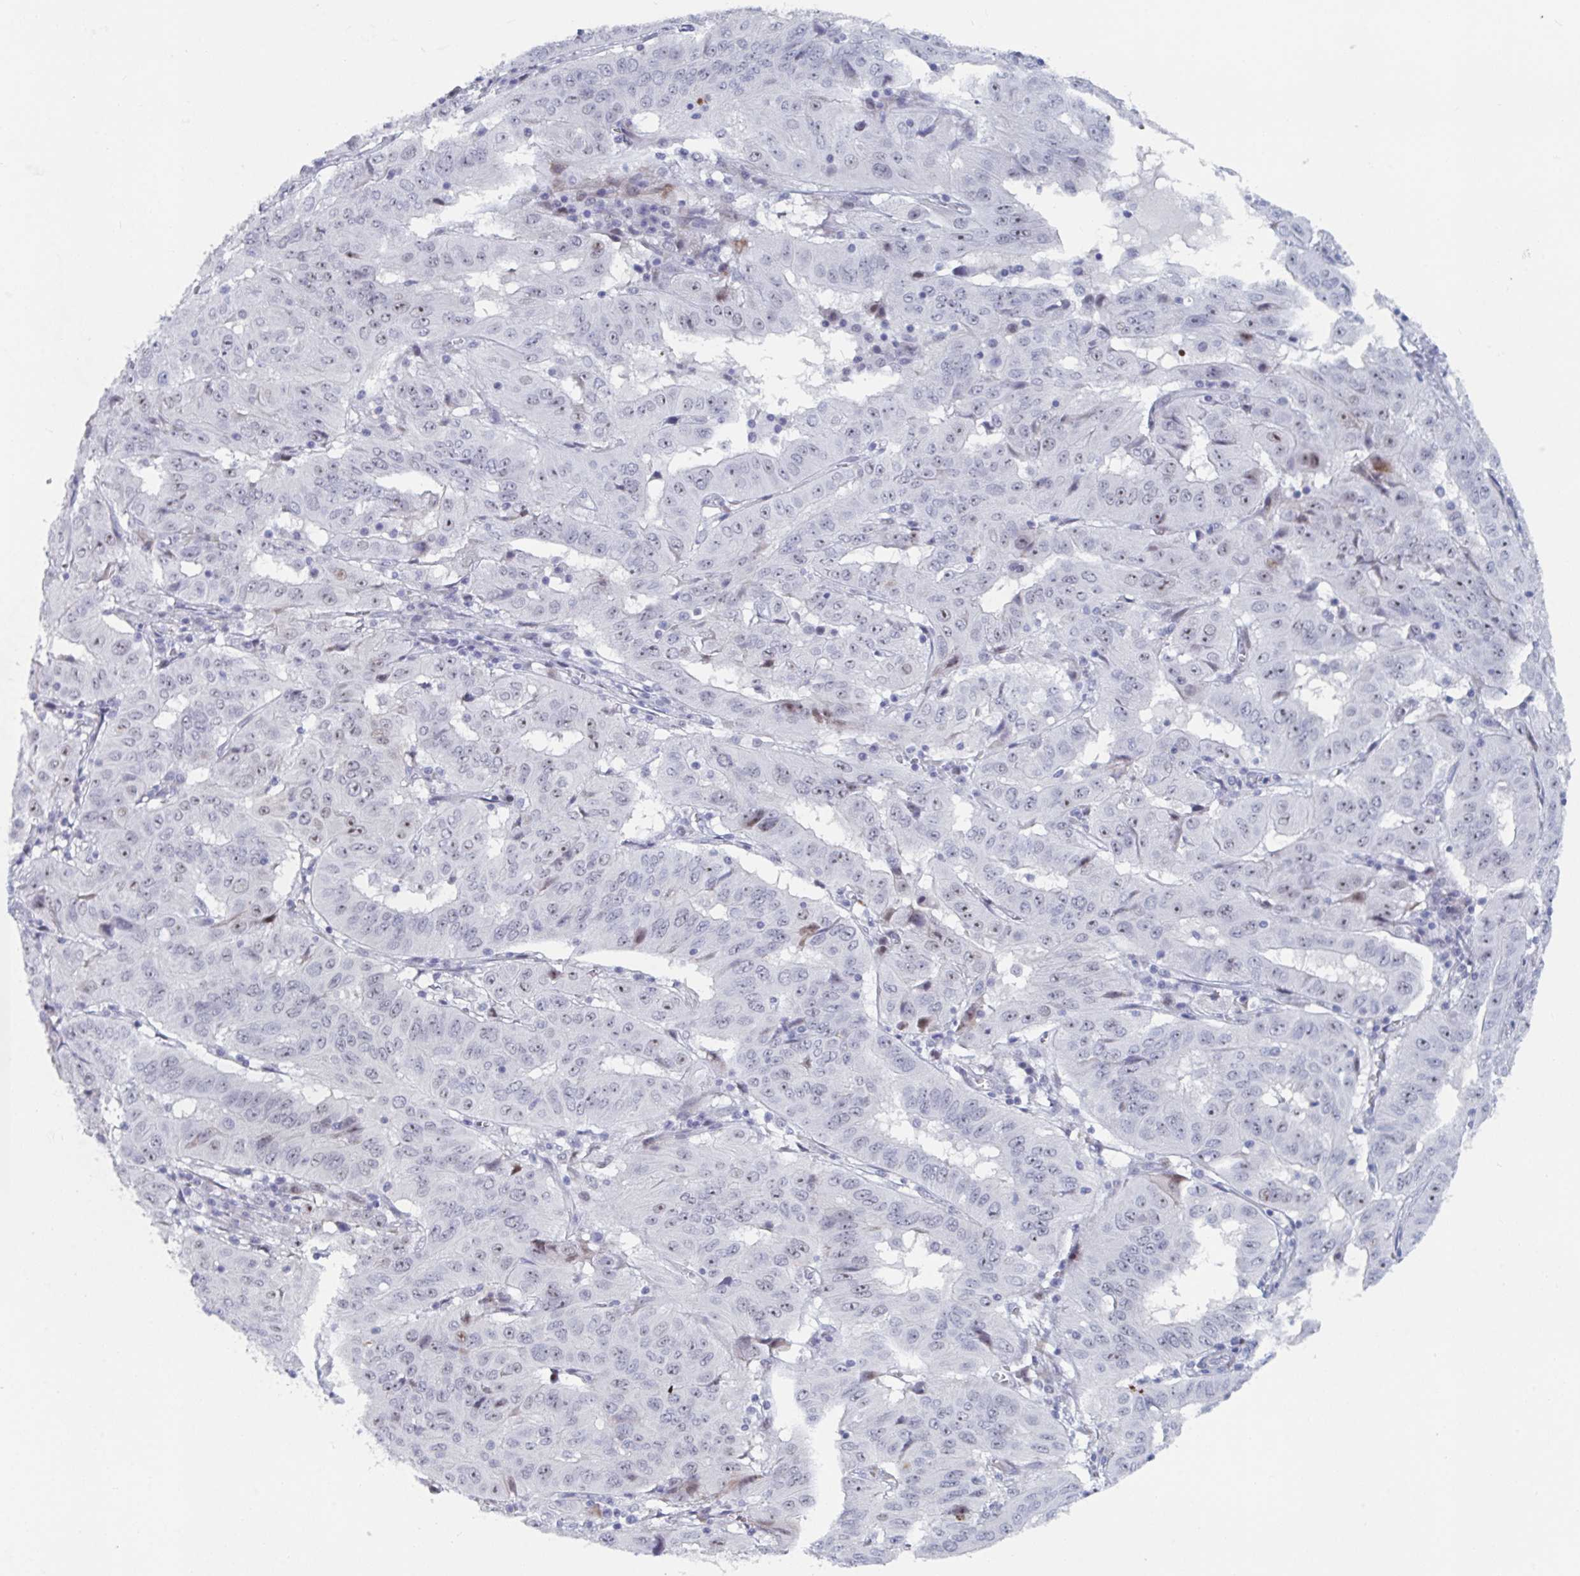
{"staining": {"intensity": "weak", "quantity": "25%-75%", "location": "nuclear"}, "tissue": "pancreatic cancer", "cell_type": "Tumor cells", "image_type": "cancer", "snomed": [{"axis": "morphology", "description": "Adenocarcinoma, NOS"}, {"axis": "topography", "description": "Pancreas"}], "caption": "IHC (DAB) staining of pancreatic adenocarcinoma displays weak nuclear protein expression in about 25%-75% of tumor cells.", "gene": "NR1H2", "patient": {"sex": "male", "age": 63}}